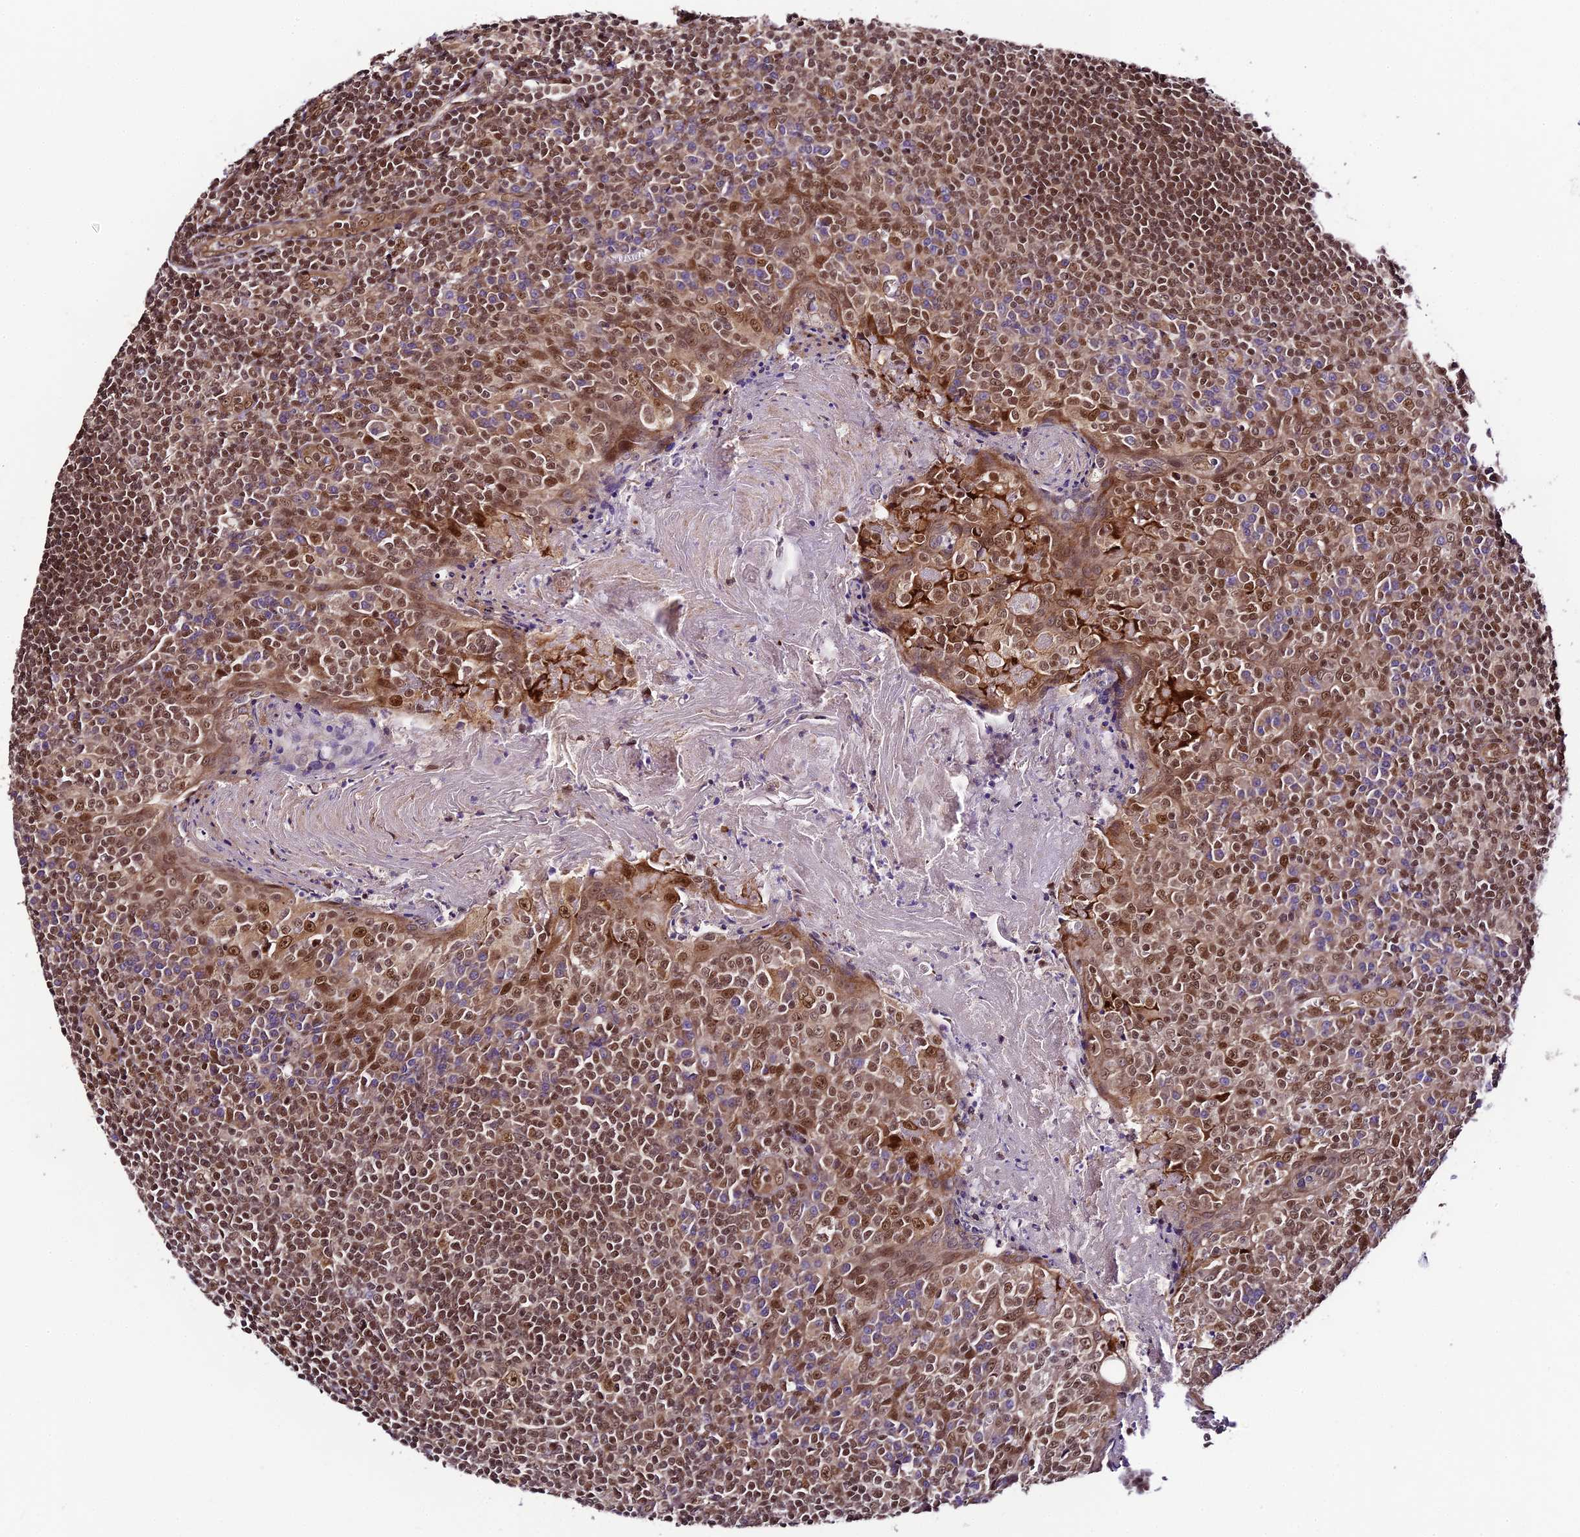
{"staining": {"intensity": "moderate", "quantity": "25%-75%", "location": "nuclear"}, "tissue": "tonsil", "cell_type": "Germinal center cells", "image_type": "normal", "snomed": [{"axis": "morphology", "description": "Normal tissue, NOS"}, {"axis": "topography", "description": "Tonsil"}], "caption": "The histopathology image shows immunohistochemical staining of benign tonsil. There is moderate nuclear staining is present in about 25%-75% of germinal center cells.", "gene": "TRIM22", "patient": {"sex": "male", "age": 27}}